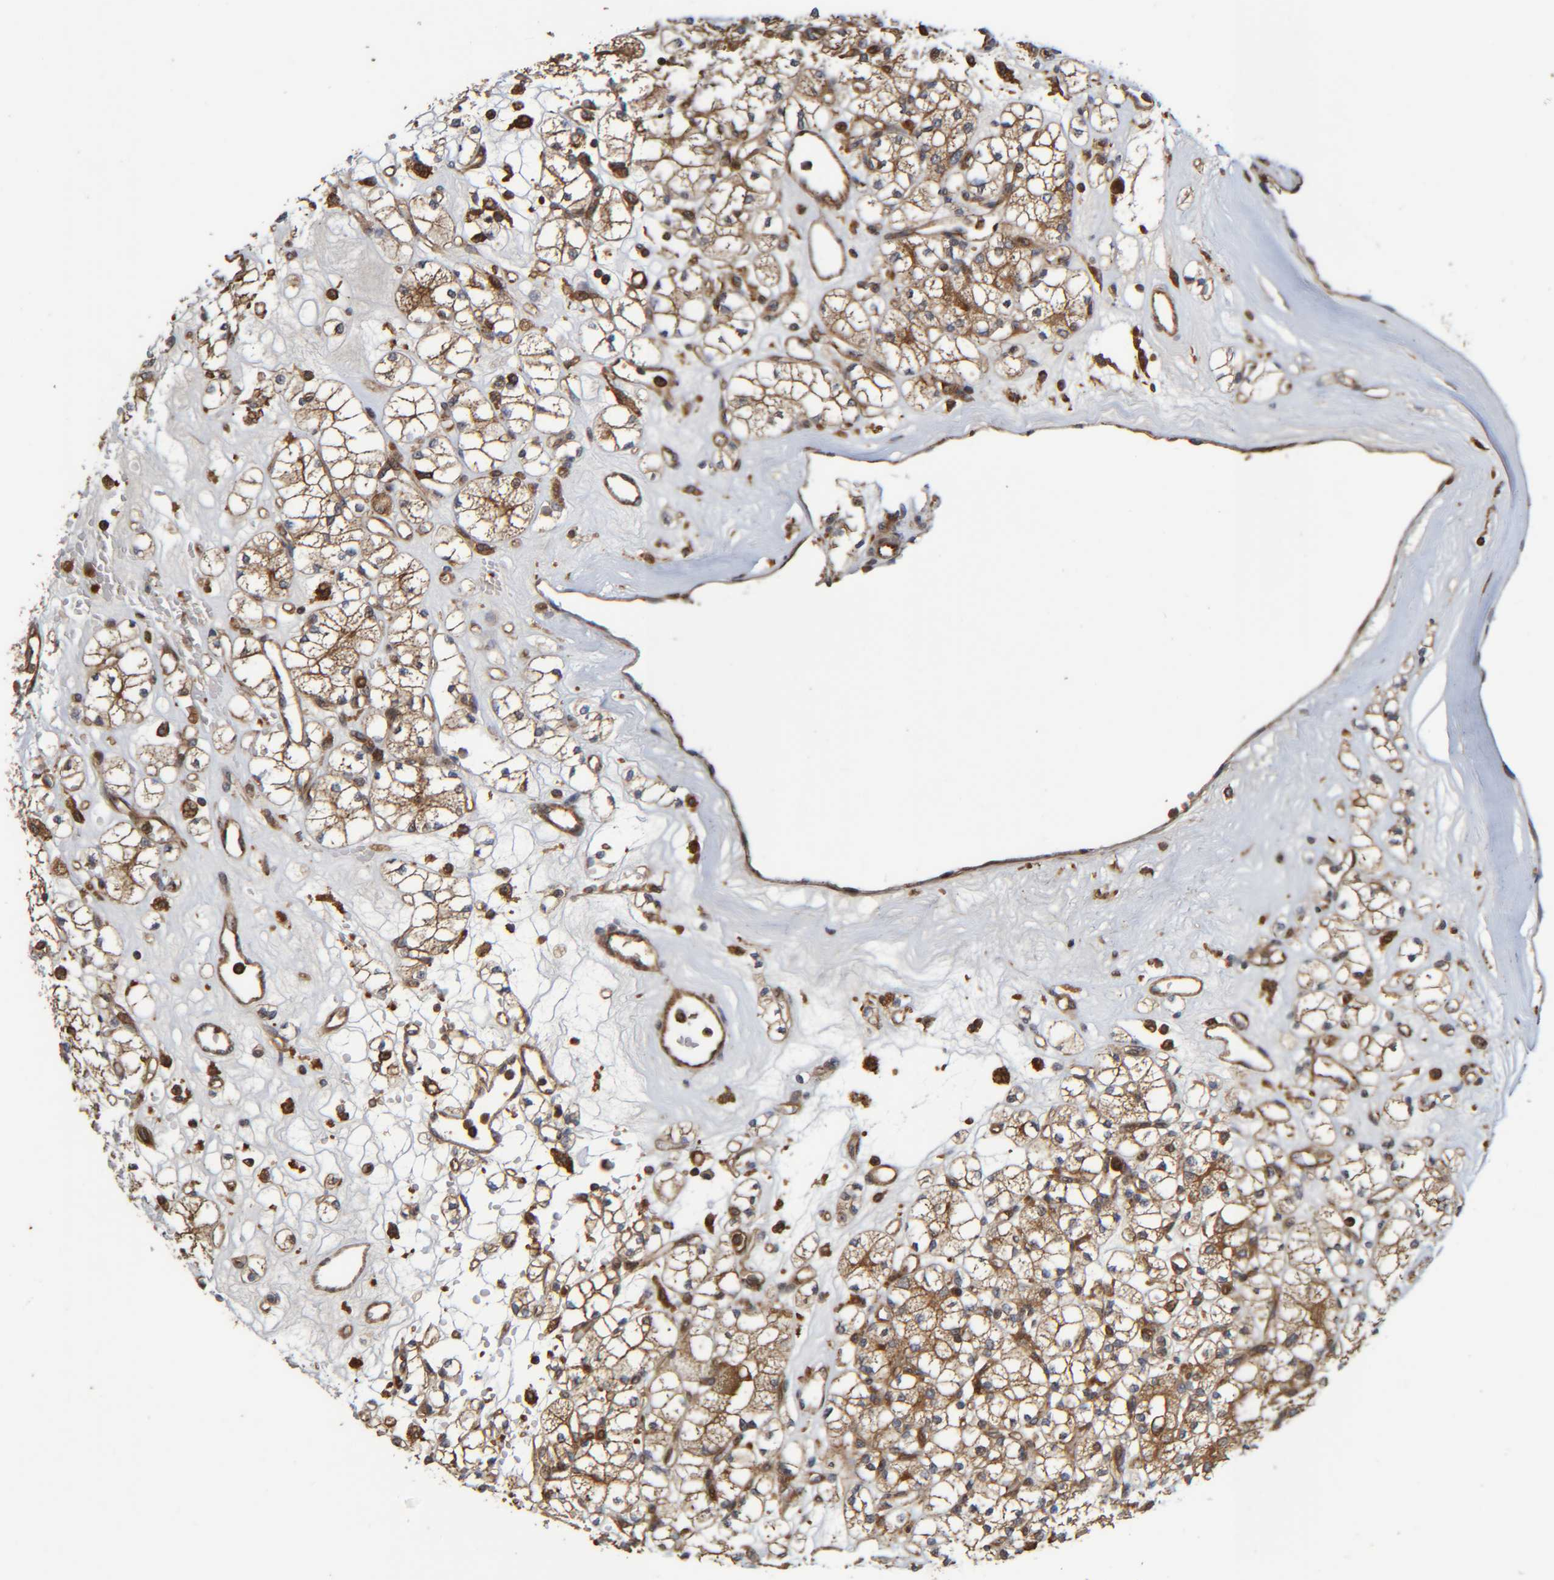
{"staining": {"intensity": "moderate", "quantity": ">75%", "location": "cytoplasmic/membranous"}, "tissue": "renal cancer", "cell_type": "Tumor cells", "image_type": "cancer", "snomed": [{"axis": "morphology", "description": "Adenocarcinoma, NOS"}, {"axis": "topography", "description": "Kidney"}], "caption": "Protein staining of renal cancer tissue reveals moderate cytoplasmic/membranous positivity in about >75% of tumor cells.", "gene": "CCDC57", "patient": {"sex": "male", "age": 77}}